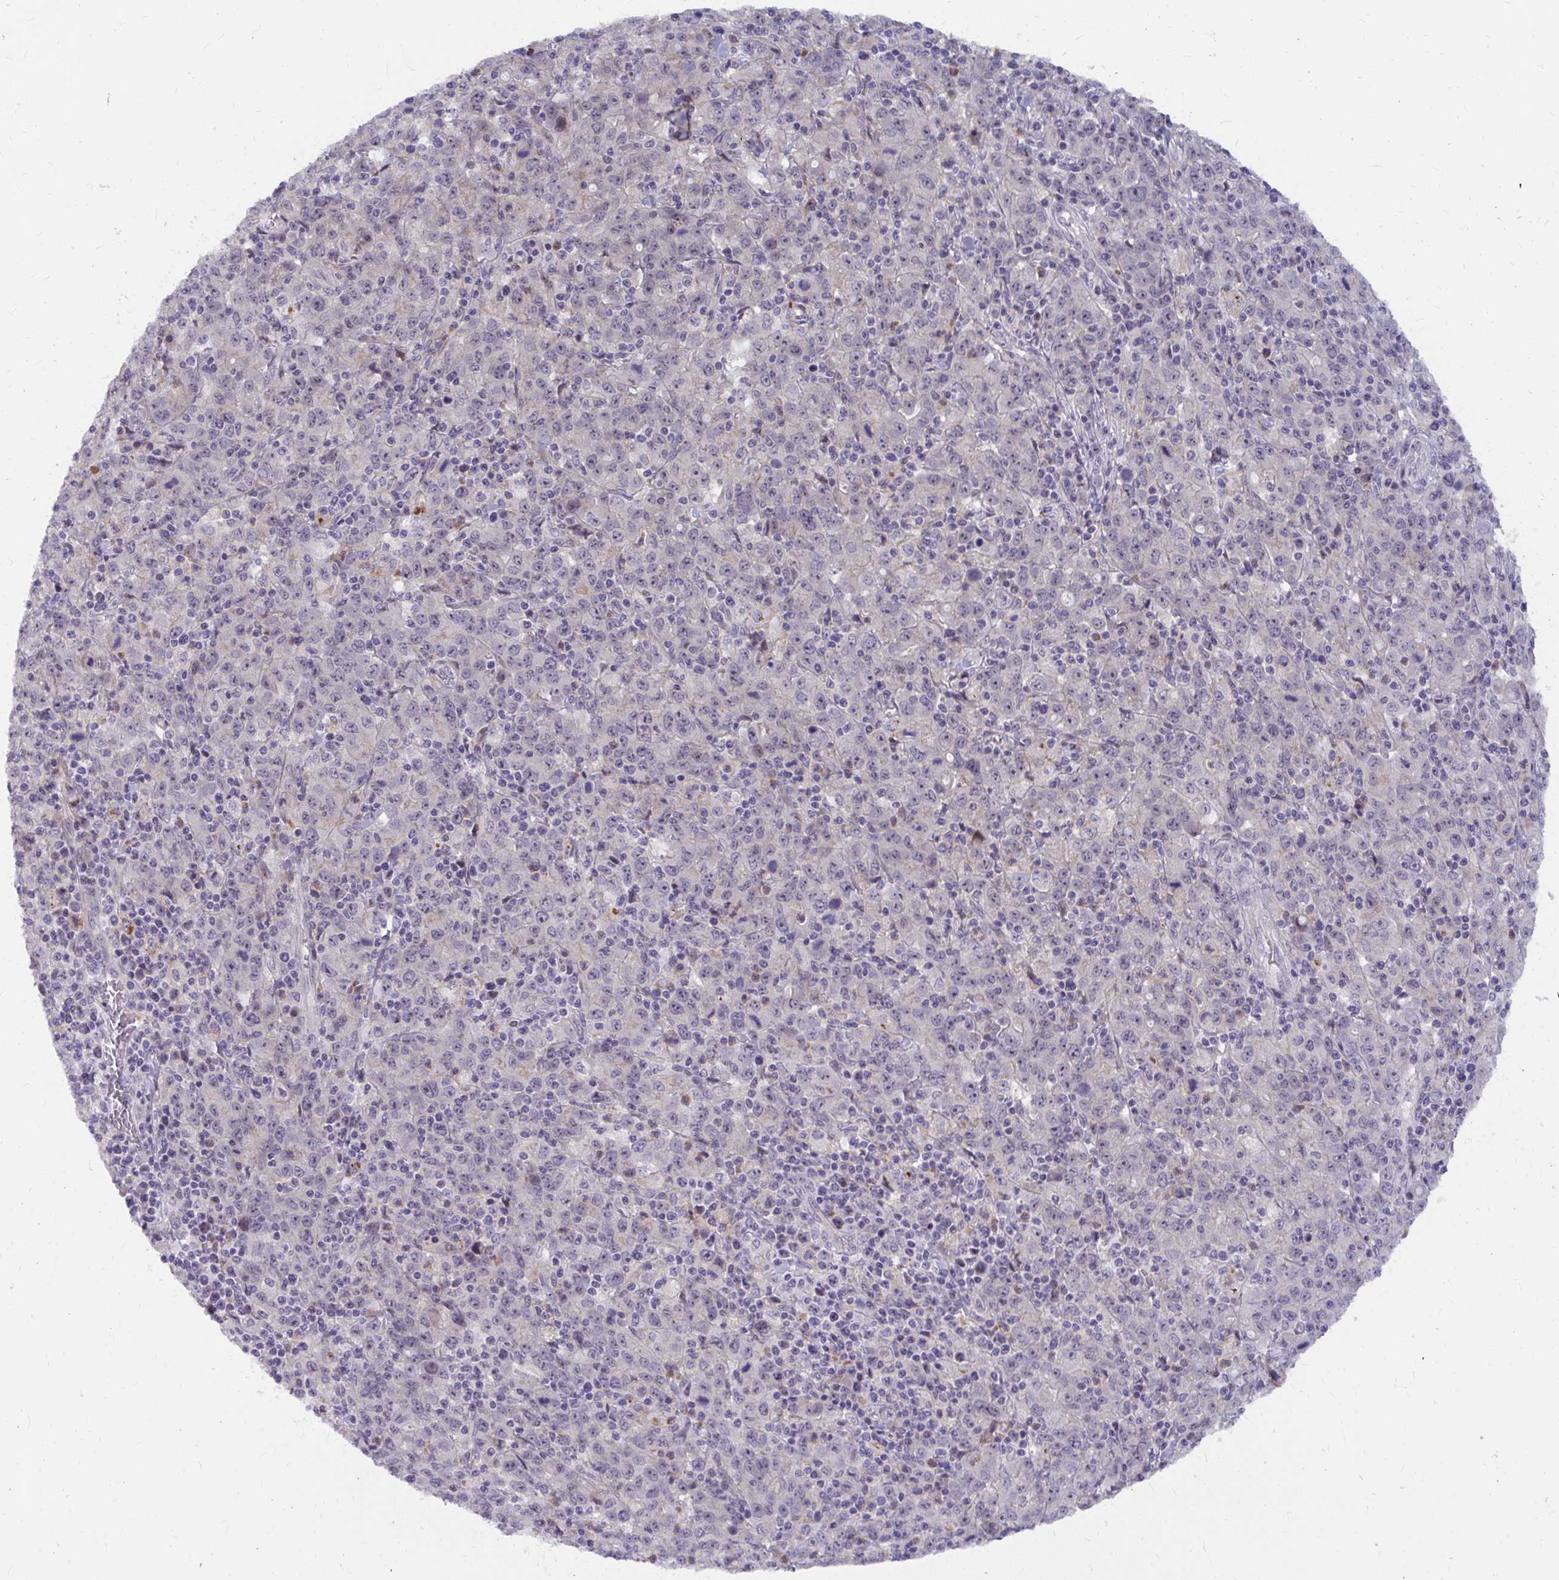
{"staining": {"intensity": "negative", "quantity": "none", "location": "none"}, "tissue": "stomach cancer", "cell_type": "Tumor cells", "image_type": "cancer", "snomed": [{"axis": "morphology", "description": "Adenocarcinoma, NOS"}, {"axis": "topography", "description": "Stomach, upper"}], "caption": "IHC of human stomach cancer (adenocarcinoma) exhibits no expression in tumor cells.", "gene": "MUS81", "patient": {"sex": "male", "age": 69}}